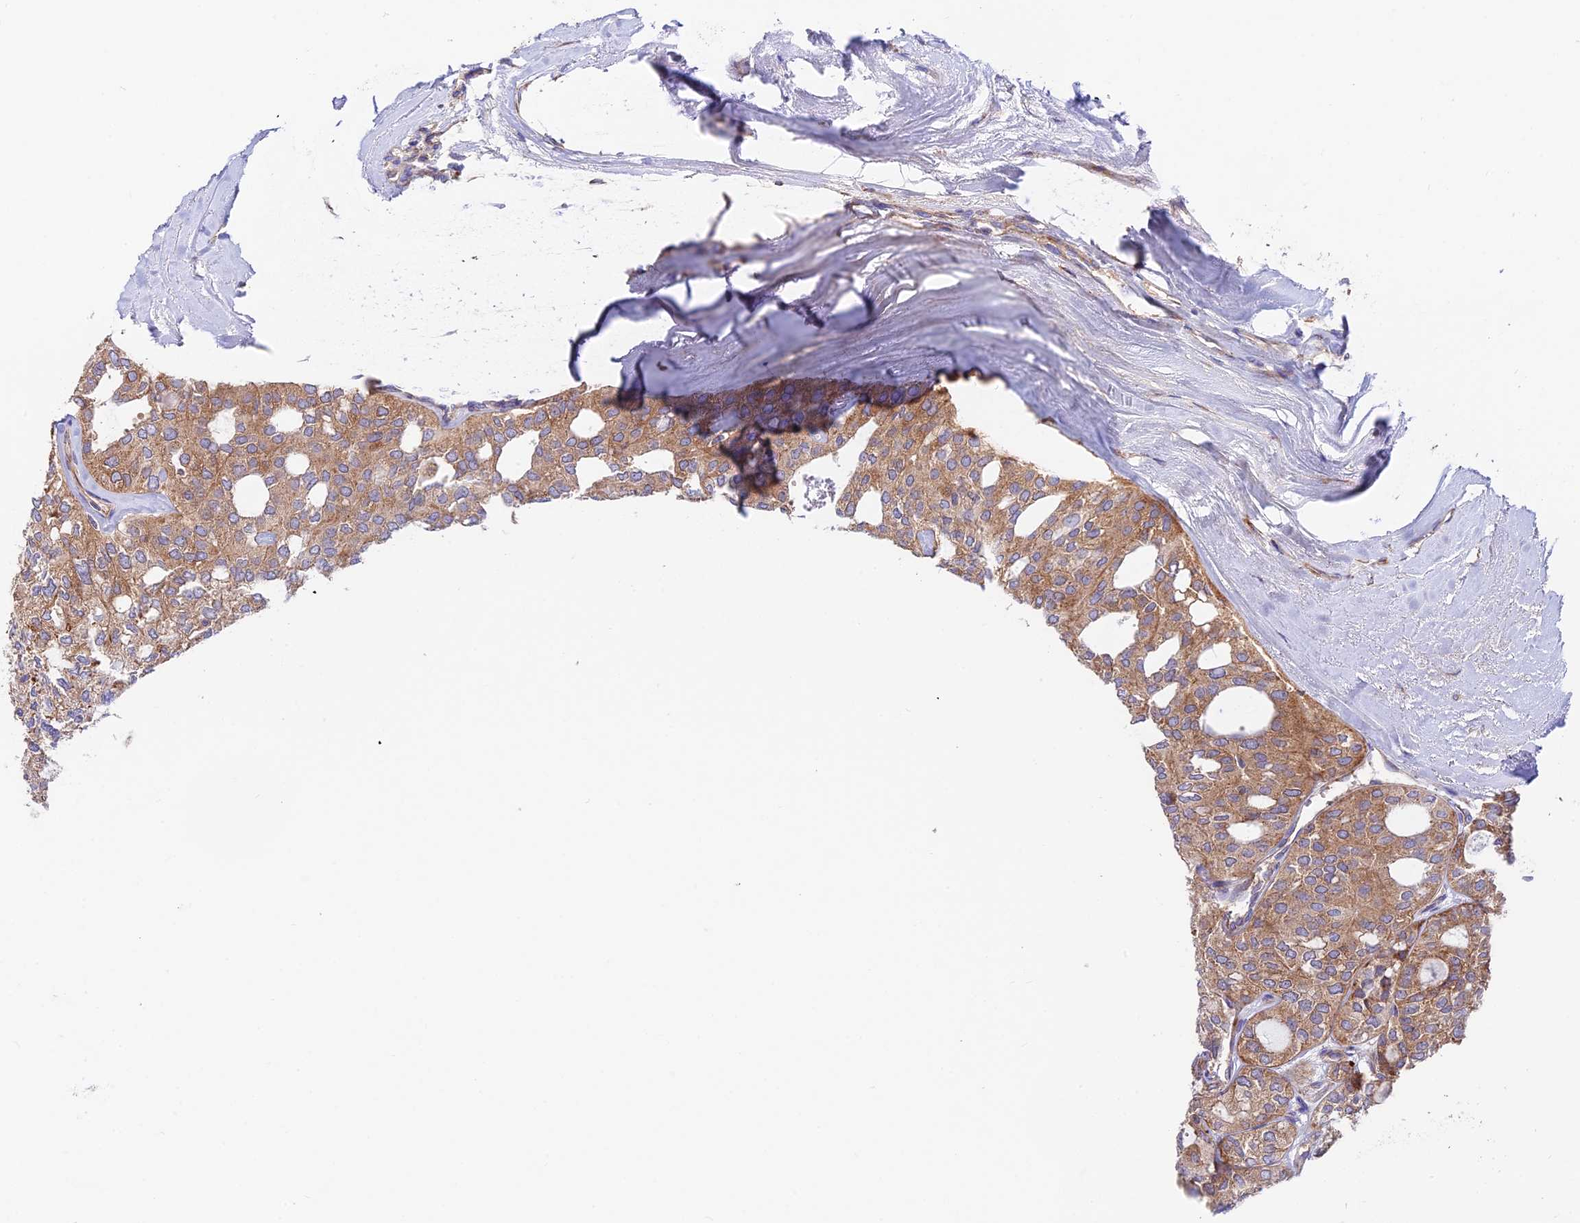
{"staining": {"intensity": "moderate", "quantity": ">75%", "location": "cytoplasmic/membranous"}, "tissue": "thyroid cancer", "cell_type": "Tumor cells", "image_type": "cancer", "snomed": [{"axis": "morphology", "description": "Follicular adenoma carcinoma, NOS"}, {"axis": "topography", "description": "Thyroid gland"}], "caption": "Follicular adenoma carcinoma (thyroid) tissue exhibits moderate cytoplasmic/membranous positivity in about >75% of tumor cells (Stains: DAB in brown, nuclei in blue, Microscopy: brightfield microscopy at high magnification).", "gene": "VPS13C", "patient": {"sex": "male", "age": 75}}